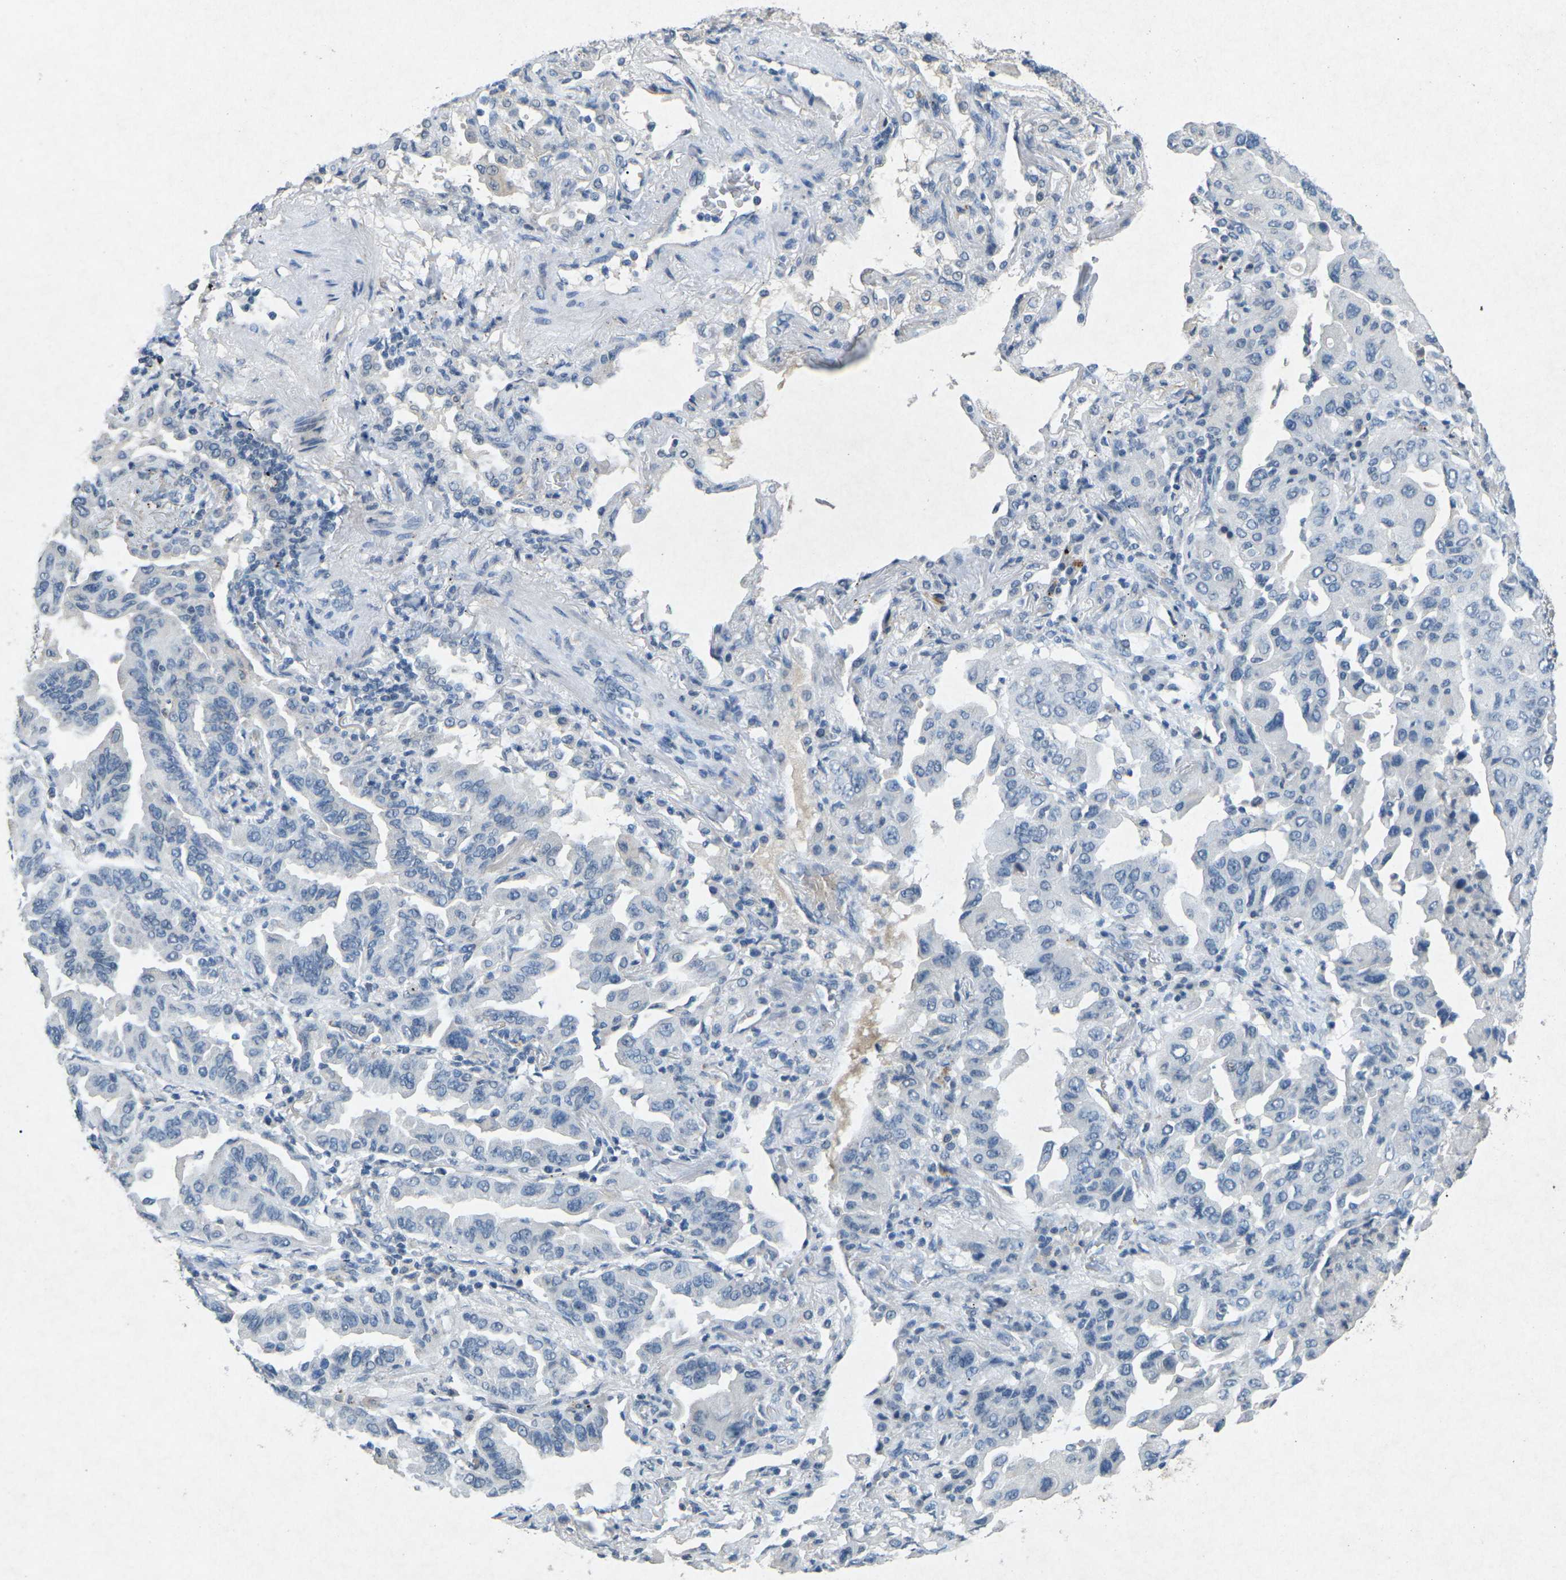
{"staining": {"intensity": "negative", "quantity": "none", "location": "none"}, "tissue": "lung cancer", "cell_type": "Tumor cells", "image_type": "cancer", "snomed": [{"axis": "morphology", "description": "Adenocarcinoma, NOS"}, {"axis": "topography", "description": "Lung"}], "caption": "IHC micrograph of neoplastic tissue: adenocarcinoma (lung) stained with DAB demonstrates no significant protein staining in tumor cells. (DAB immunohistochemistry (IHC) visualized using brightfield microscopy, high magnification).", "gene": "A1BG", "patient": {"sex": "female", "age": 65}}